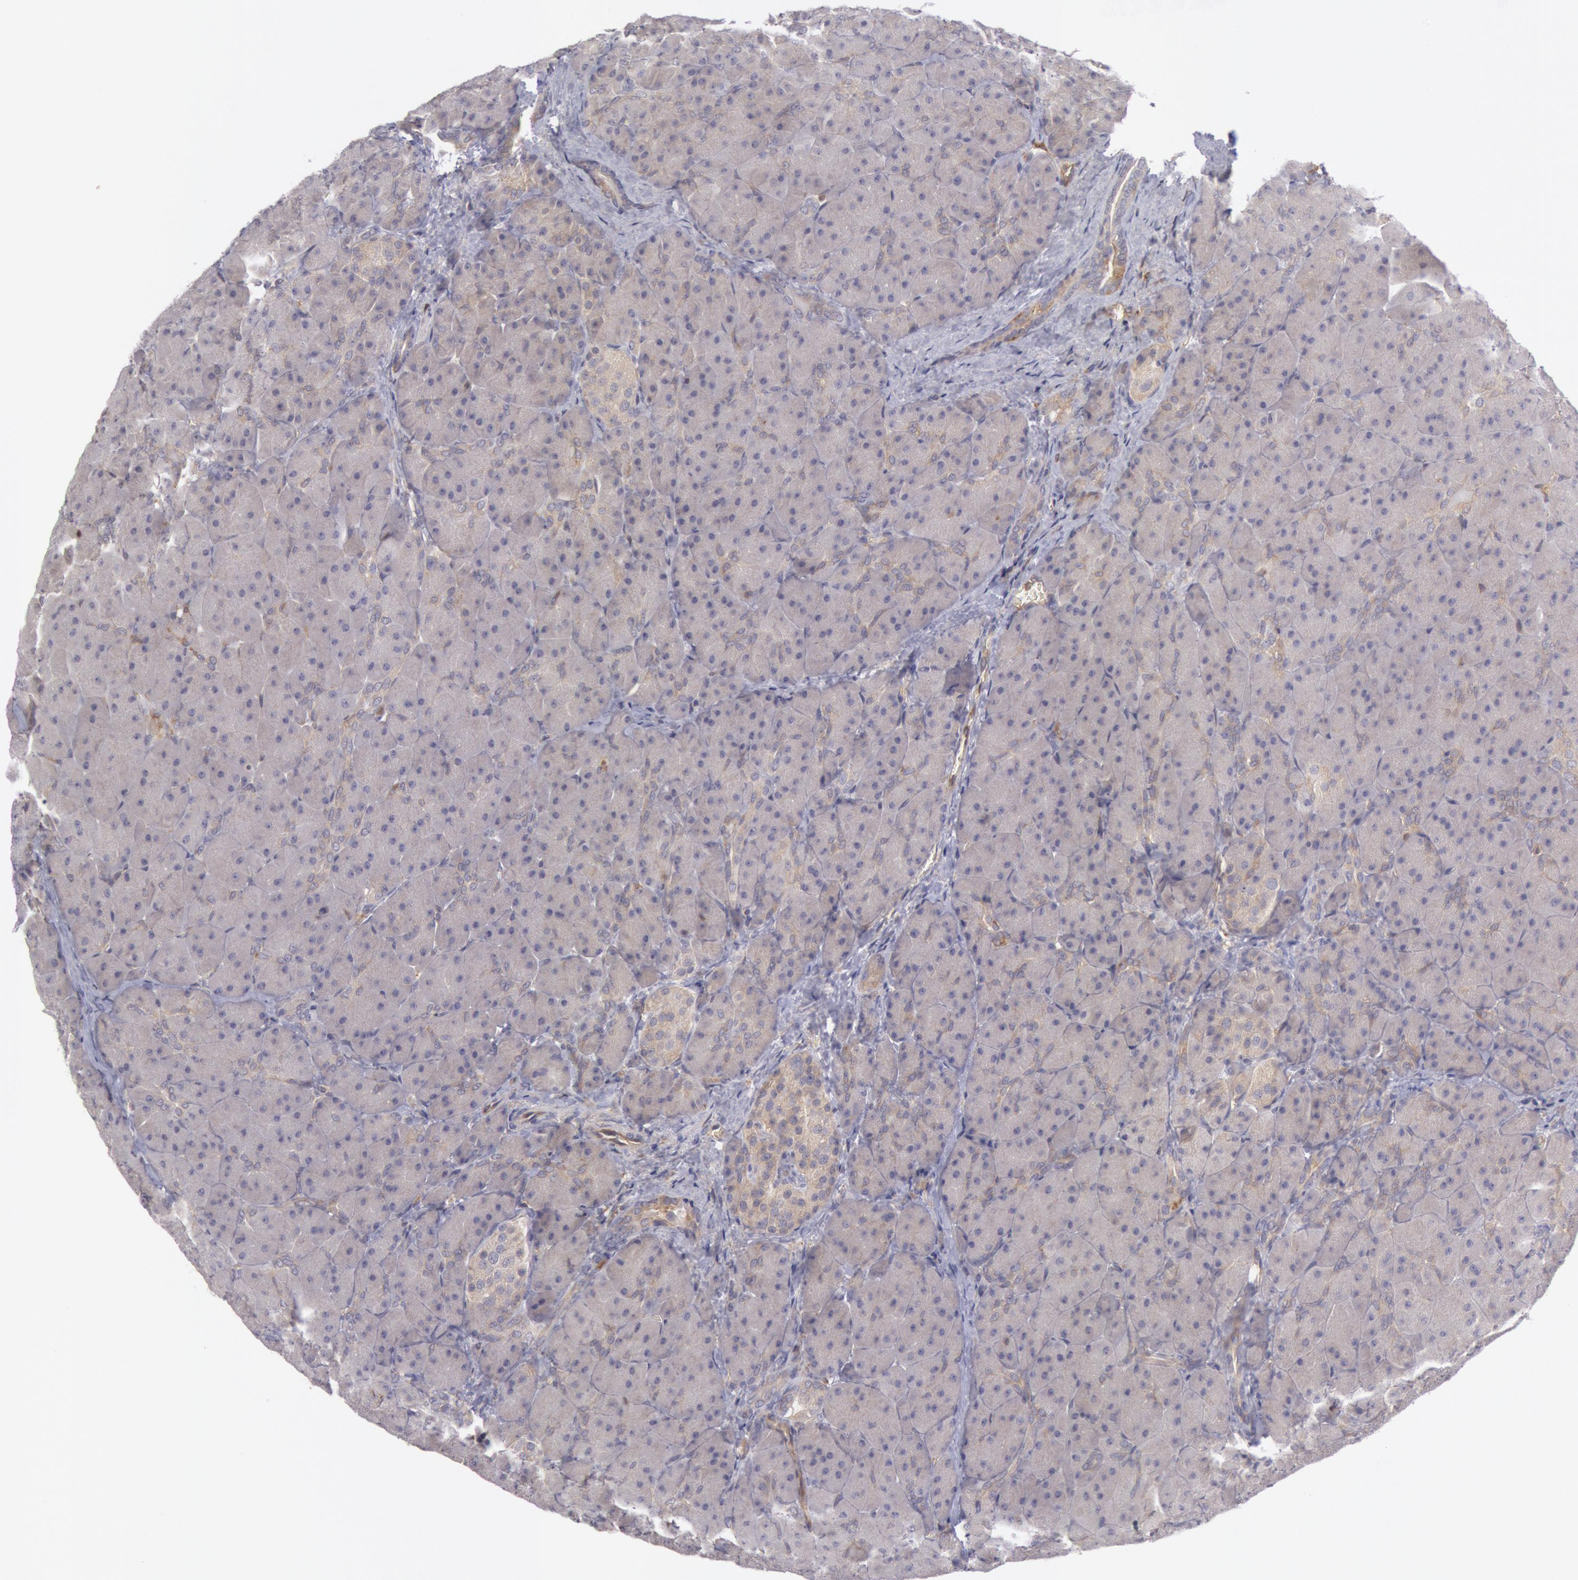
{"staining": {"intensity": "negative", "quantity": "none", "location": "none"}, "tissue": "pancreas", "cell_type": "Exocrine glandular cells", "image_type": "normal", "snomed": [{"axis": "morphology", "description": "Normal tissue, NOS"}, {"axis": "topography", "description": "Pancreas"}], "caption": "High power microscopy photomicrograph of an IHC histopathology image of benign pancreas, revealing no significant expression in exocrine glandular cells.", "gene": "IKBKB", "patient": {"sex": "male", "age": 66}}